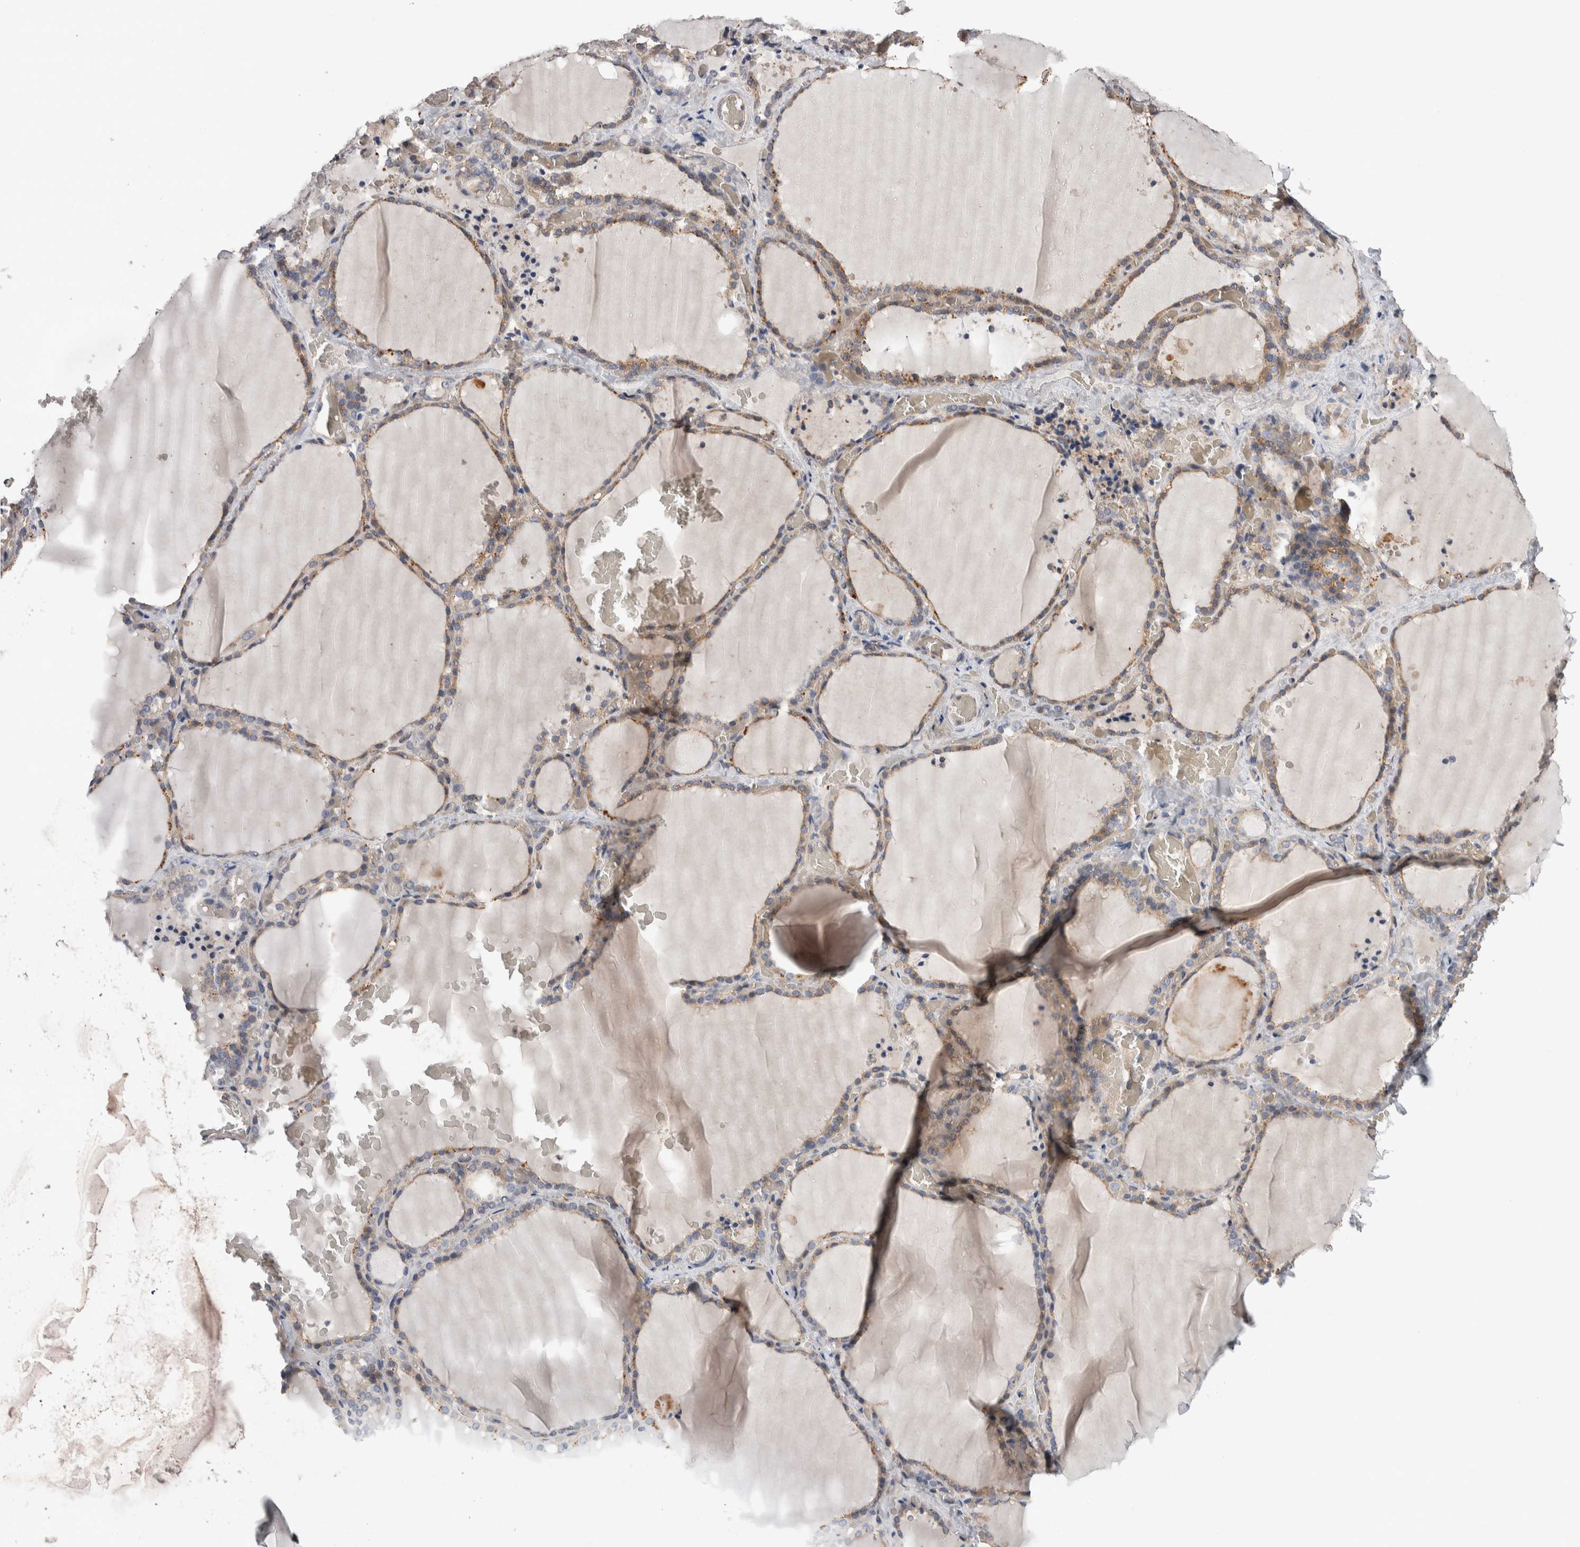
{"staining": {"intensity": "weak", "quantity": "<25%", "location": "cytoplasmic/membranous"}, "tissue": "thyroid gland", "cell_type": "Glandular cells", "image_type": "normal", "snomed": [{"axis": "morphology", "description": "Normal tissue, NOS"}, {"axis": "topography", "description": "Thyroid gland"}], "caption": "A high-resolution micrograph shows IHC staining of unremarkable thyroid gland, which exhibits no significant expression in glandular cells.", "gene": "GCNA", "patient": {"sex": "female", "age": 22}}